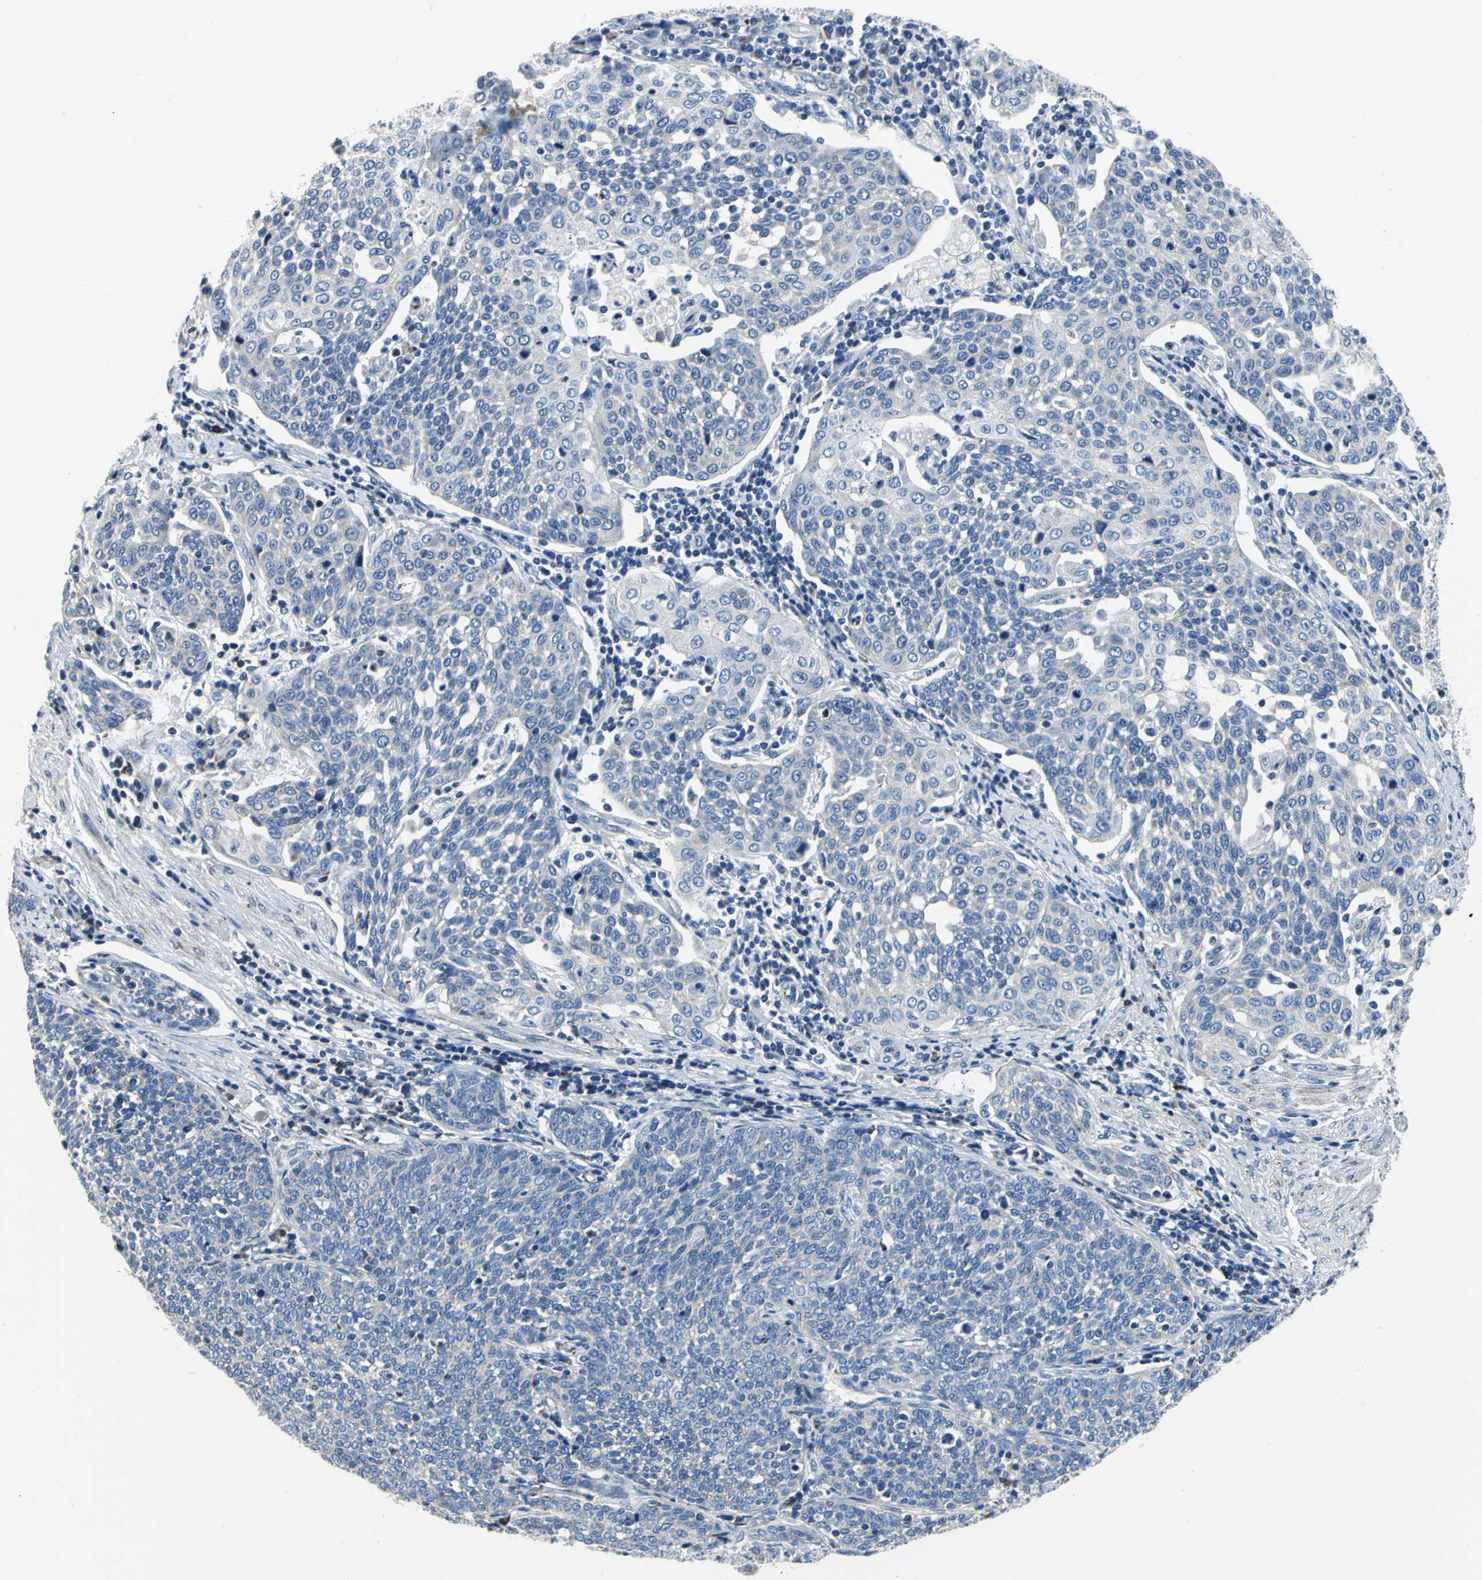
{"staining": {"intensity": "weak", "quantity": "<25%", "location": "cytoplasmic/membranous"}, "tissue": "cervical cancer", "cell_type": "Tumor cells", "image_type": "cancer", "snomed": [{"axis": "morphology", "description": "Squamous cell carcinoma, NOS"}, {"axis": "topography", "description": "Cervix"}], "caption": "A histopathology image of human cervical squamous cell carcinoma is negative for staining in tumor cells. (Brightfield microscopy of DAB IHC at high magnification).", "gene": "IFI6", "patient": {"sex": "female", "age": 34}}